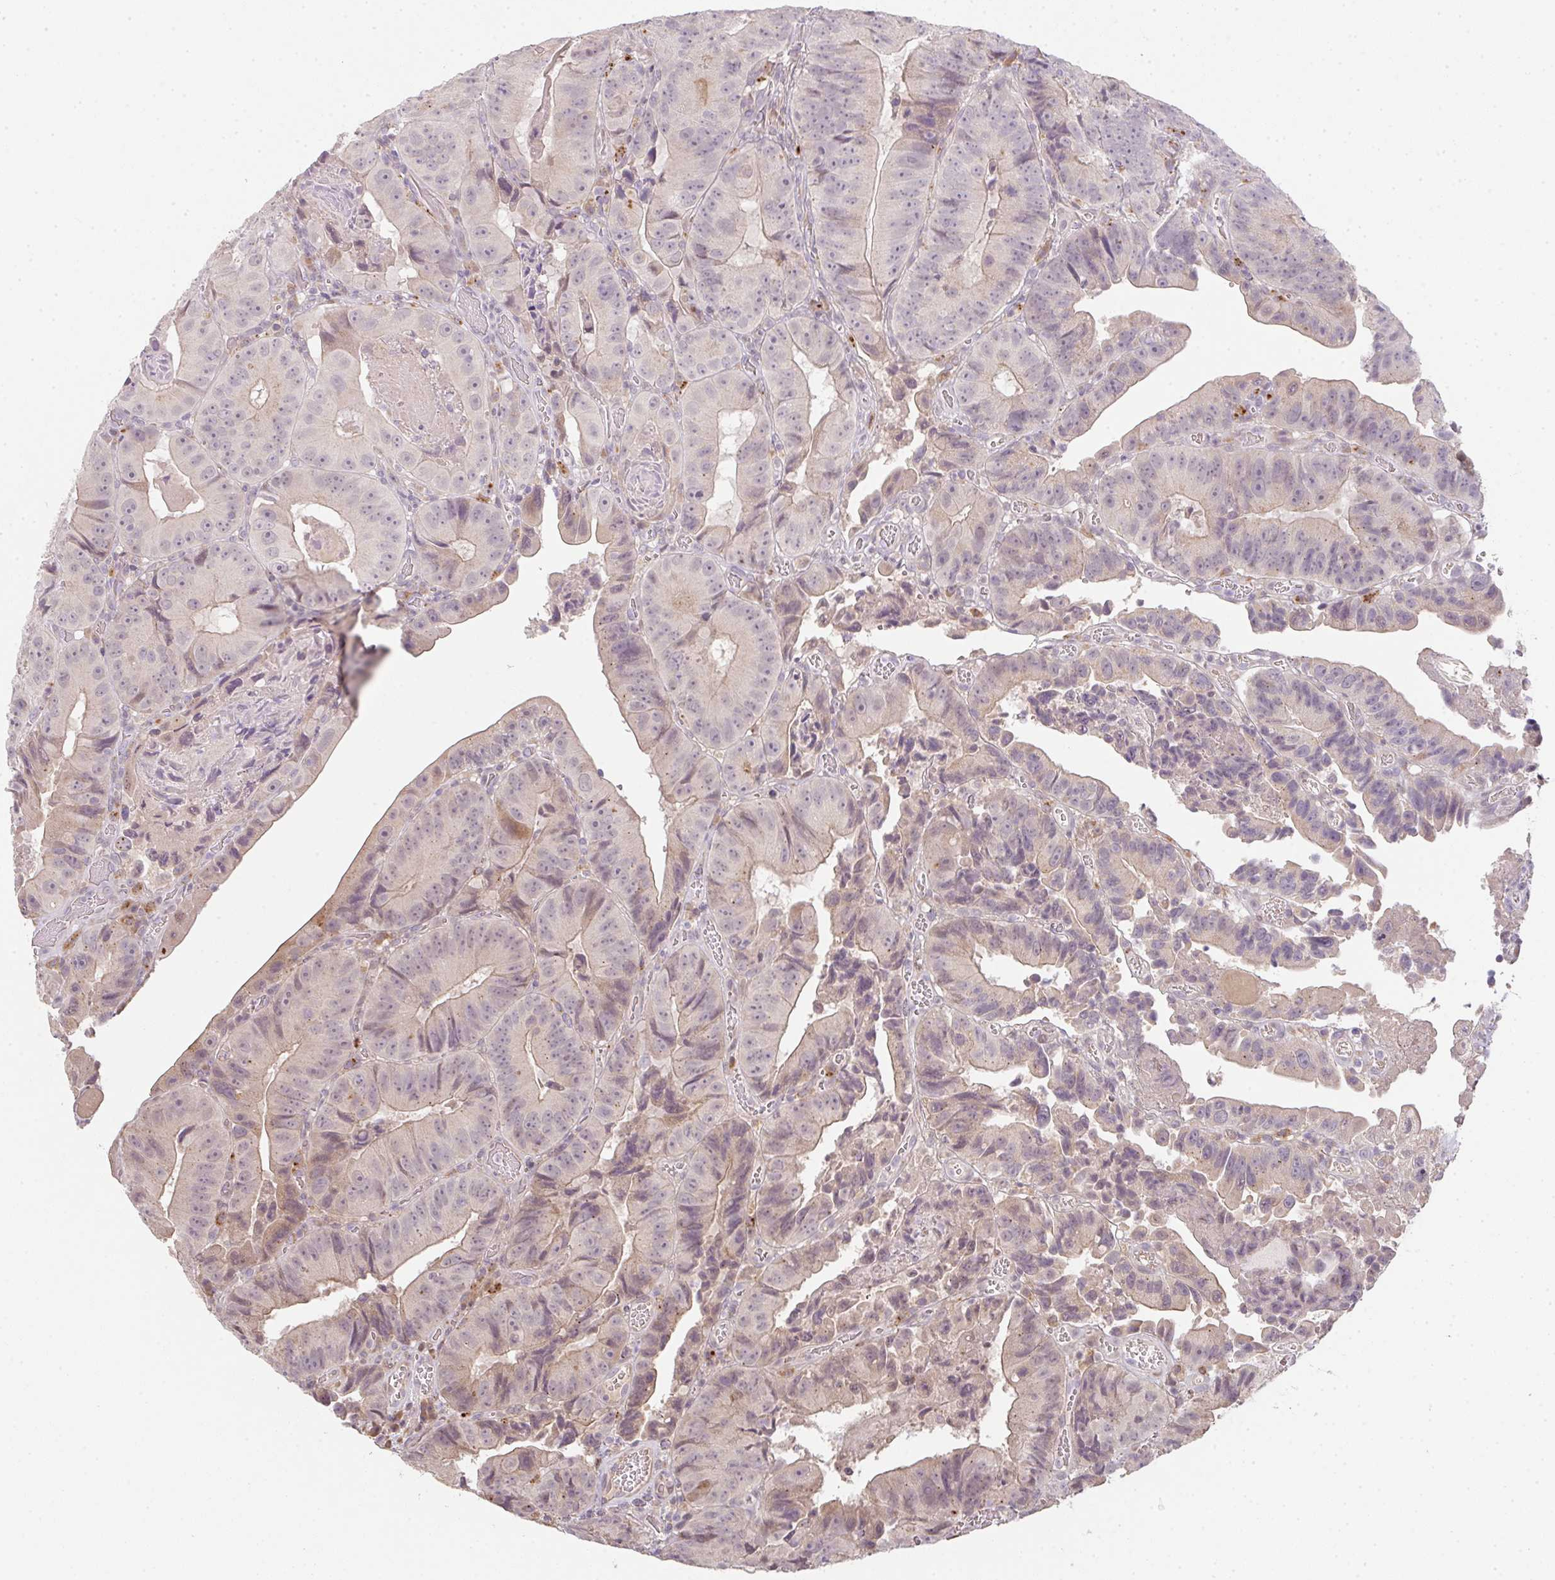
{"staining": {"intensity": "weak", "quantity": "<25%", "location": "cytoplasmic/membranous"}, "tissue": "colorectal cancer", "cell_type": "Tumor cells", "image_type": "cancer", "snomed": [{"axis": "morphology", "description": "Adenocarcinoma, NOS"}, {"axis": "topography", "description": "Colon"}], "caption": "DAB immunohistochemical staining of human adenocarcinoma (colorectal) shows no significant expression in tumor cells.", "gene": "TMEM237", "patient": {"sex": "female", "age": 86}}